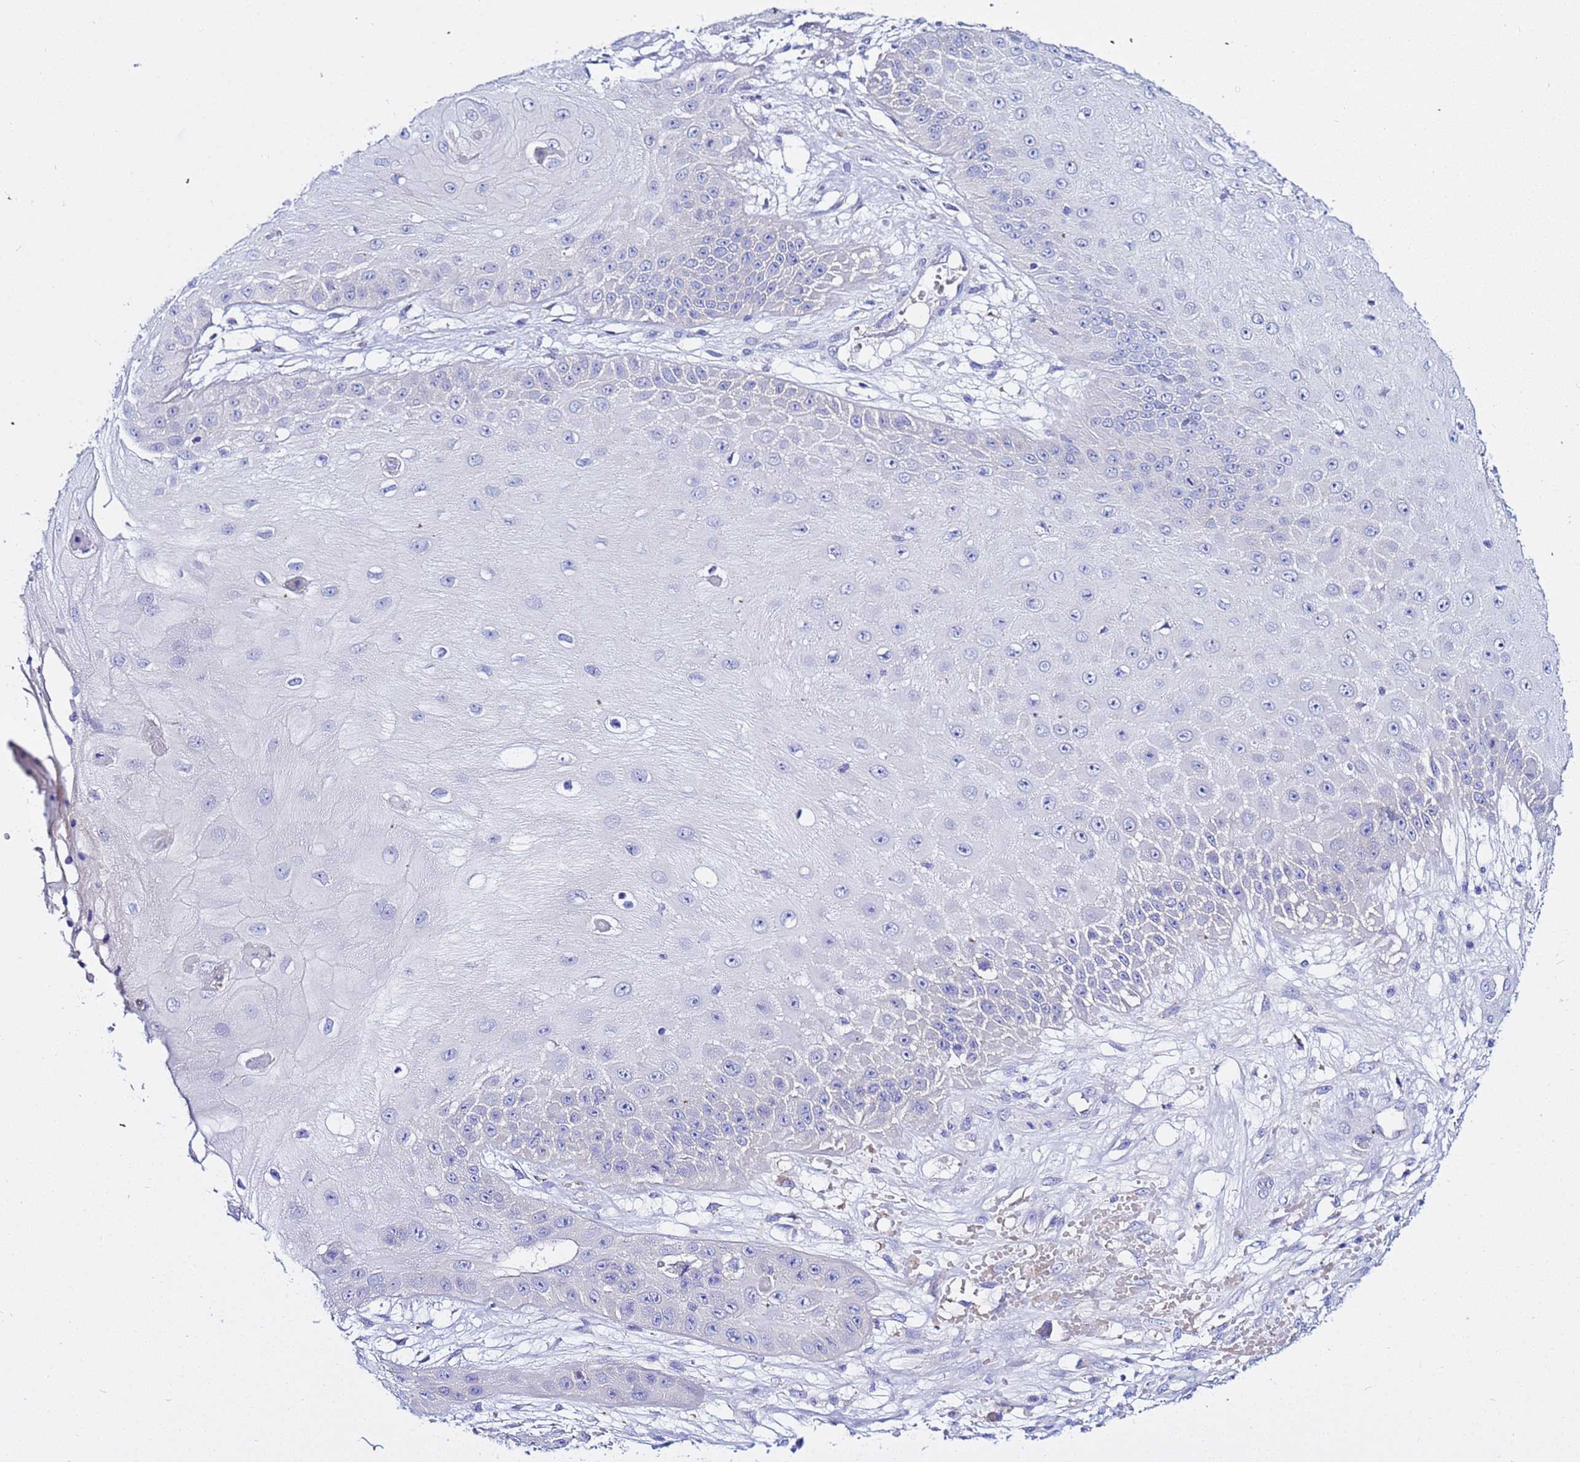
{"staining": {"intensity": "negative", "quantity": "none", "location": "none"}, "tissue": "skin cancer", "cell_type": "Tumor cells", "image_type": "cancer", "snomed": [{"axis": "morphology", "description": "Squamous cell carcinoma, NOS"}, {"axis": "topography", "description": "Skin"}], "caption": "The photomicrograph reveals no significant positivity in tumor cells of skin cancer. (DAB immunohistochemistry (IHC) visualized using brightfield microscopy, high magnification).", "gene": "USP18", "patient": {"sex": "male", "age": 70}}